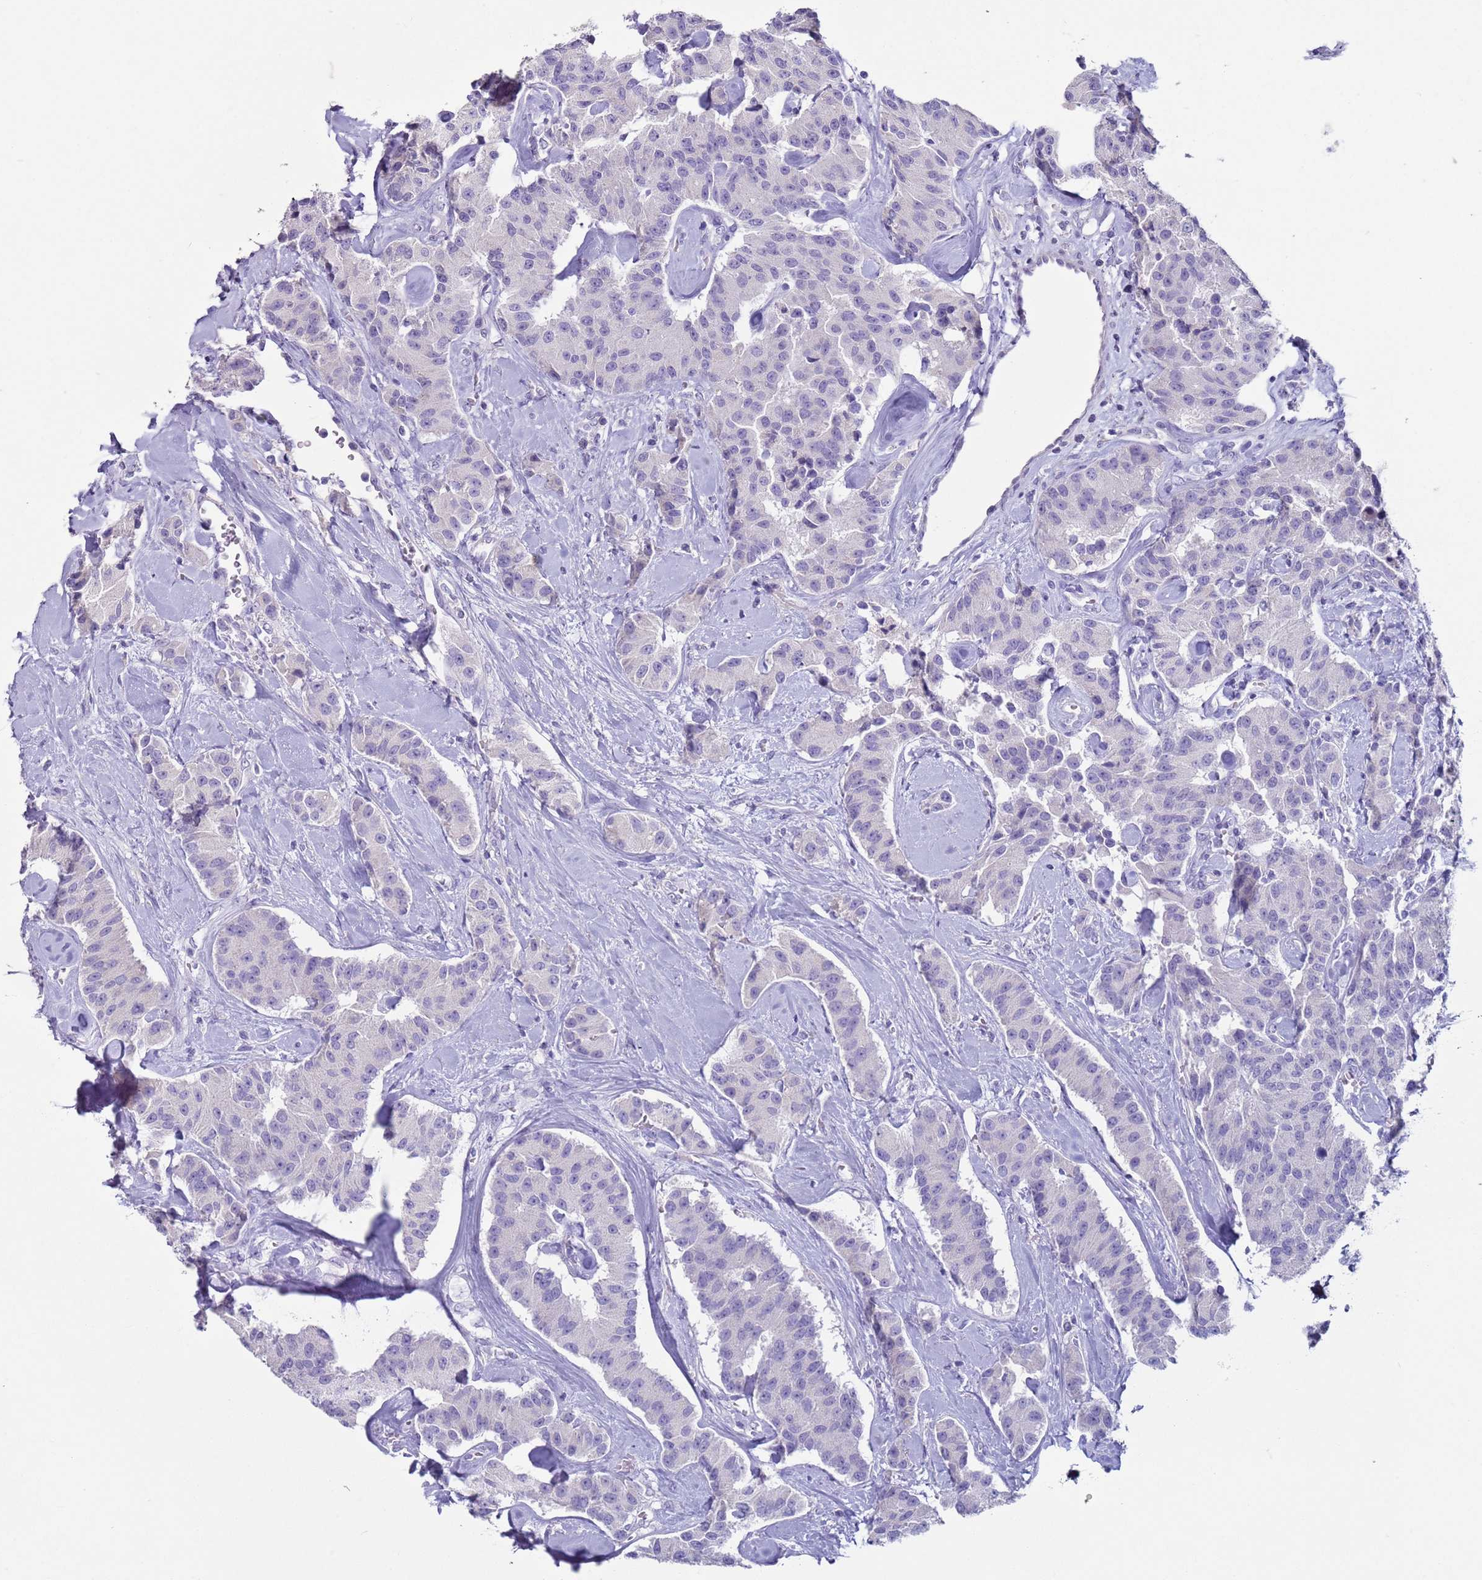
{"staining": {"intensity": "negative", "quantity": "none", "location": "none"}, "tissue": "carcinoid", "cell_type": "Tumor cells", "image_type": "cancer", "snomed": [{"axis": "morphology", "description": "Carcinoid, malignant, NOS"}, {"axis": "topography", "description": "Pancreas"}], "caption": "Immunohistochemistry micrograph of human carcinoid stained for a protein (brown), which displays no staining in tumor cells.", "gene": "NPAP1", "patient": {"sex": "male", "age": 41}}